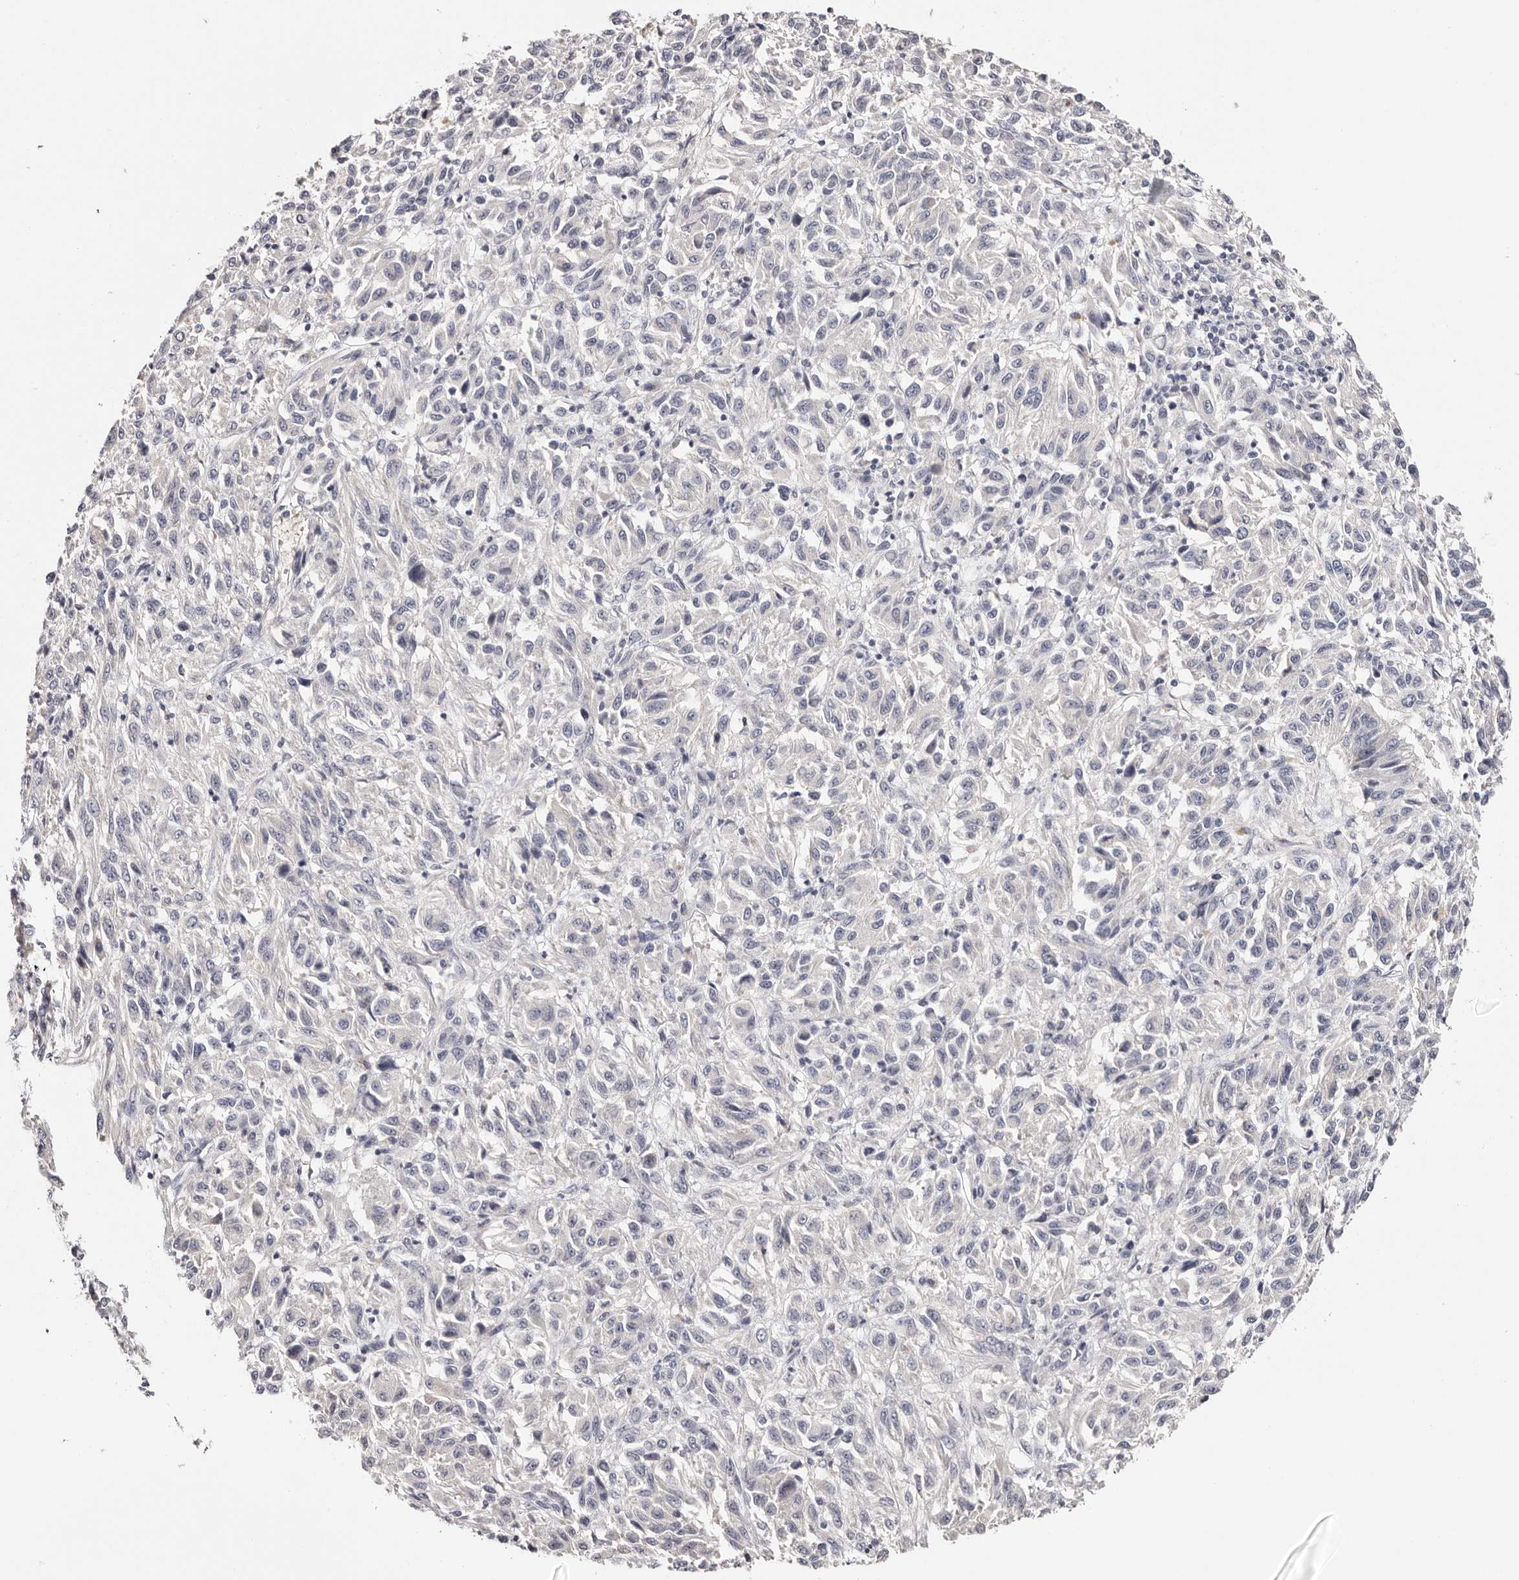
{"staining": {"intensity": "negative", "quantity": "none", "location": "none"}, "tissue": "melanoma", "cell_type": "Tumor cells", "image_type": "cancer", "snomed": [{"axis": "morphology", "description": "Malignant melanoma, Metastatic site"}, {"axis": "topography", "description": "Lung"}], "caption": "This micrograph is of melanoma stained with immunohistochemistry (IHC) to label a protein in brown with the nuclei are counter-stained blue. There is no expression in tumor cells. (Stains: DAB (3,3'-diaminobenzidine) immunohistochemistry (IHC) with hematoxylin counter stain, Microscopy: brightfield microscopy at high magnification).", "gene": "ROM1", "patient": {"sex": "male", "age": 64}}